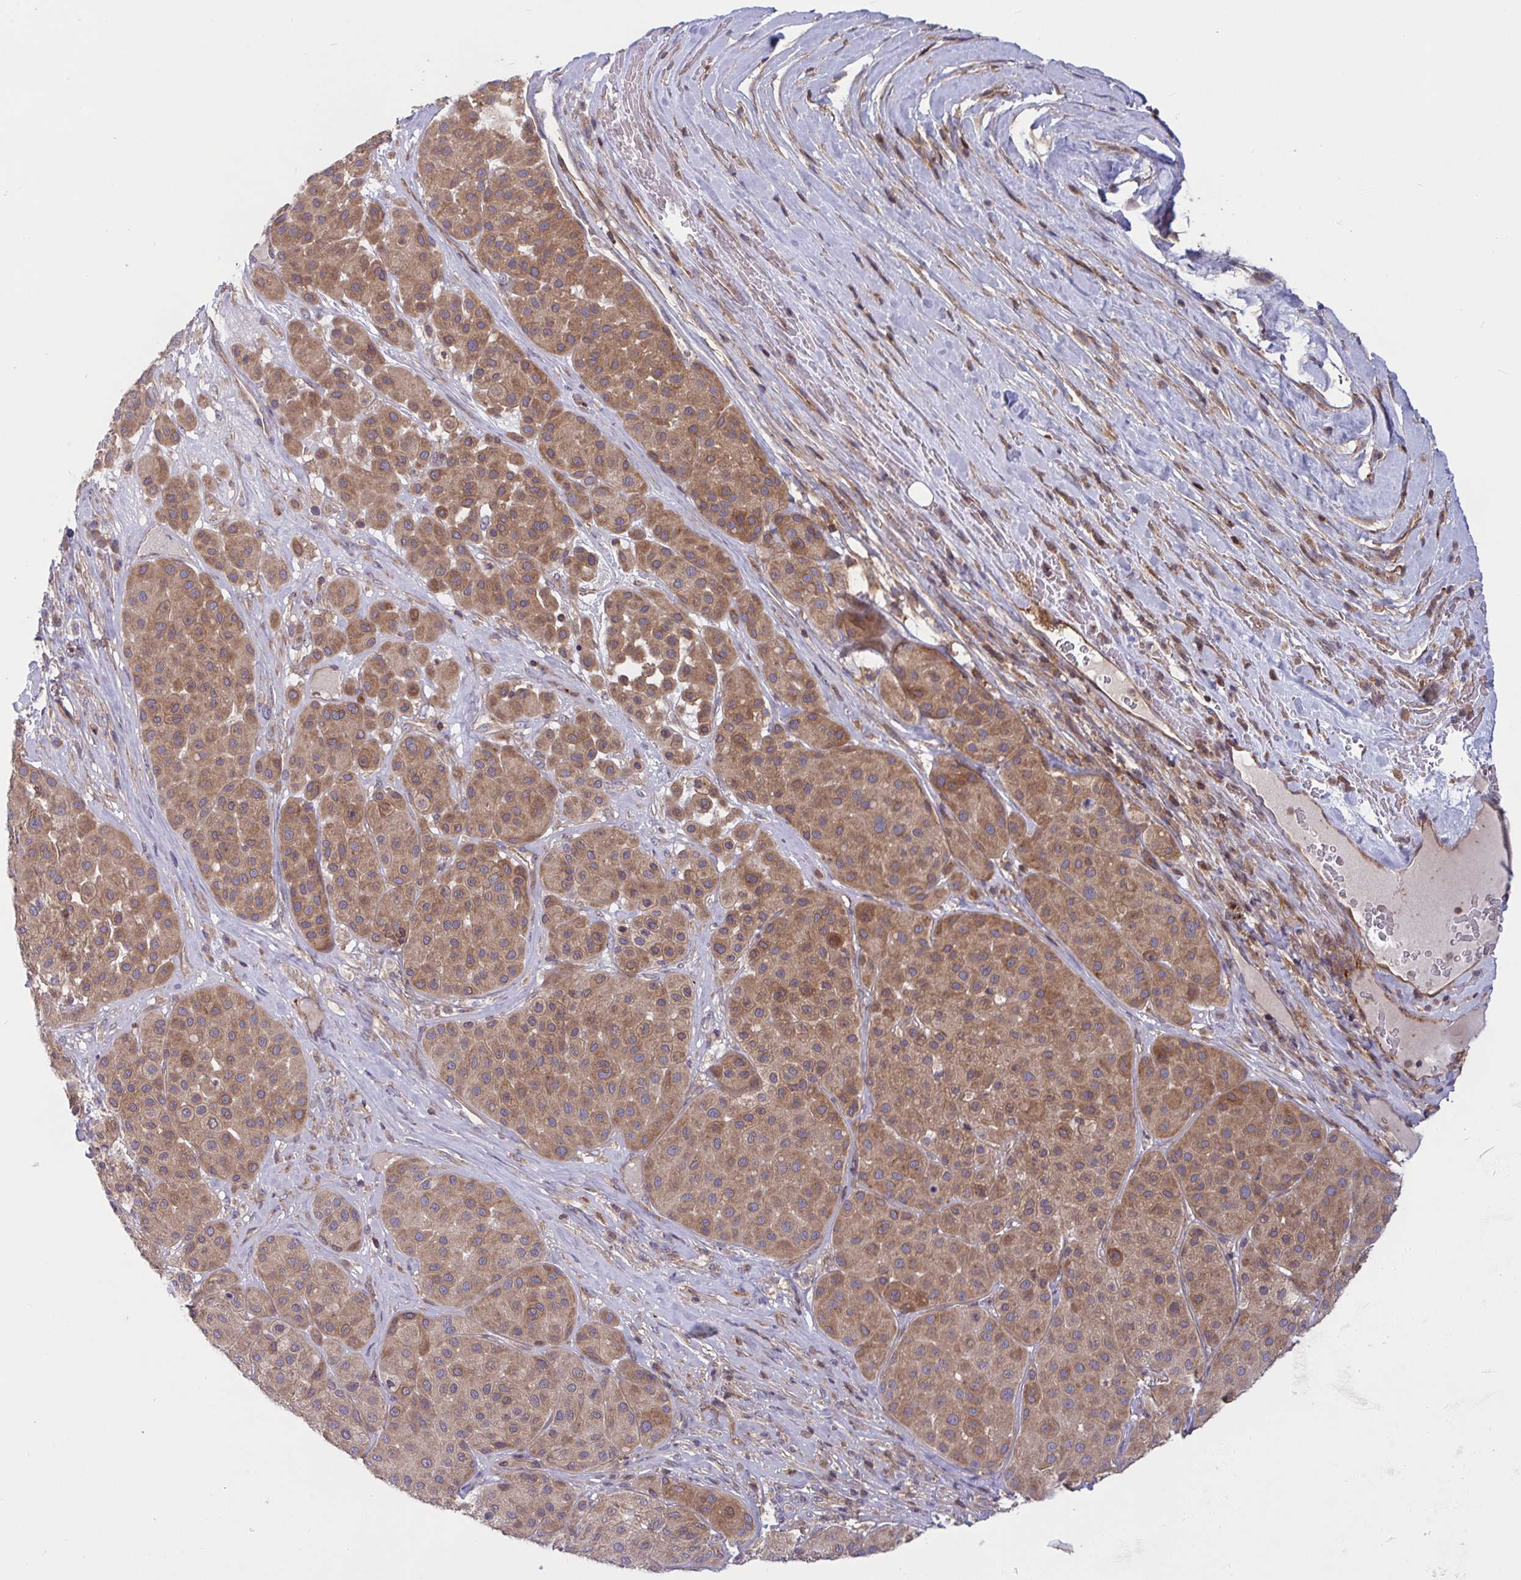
{"staining": {"intensity": "moderate", "quantity": ">75%", "location": "cytoplasmic/membranous"}, "tissue": "melanoma", "cell_type": "Tumor cells", "image_type": "cancer", "snomed": [{"axis": "morphology", "description": "Malignant melanoma, Metastatic site"}, {"axis": "topography", "description": "Smooth muscle"}], "caption": "Human malignant melanoma (metastatic site) stained for a protein (brown) reveals moderate cytoplasmic/membranous positive positivity in about >75% of tumor cells.", "gene": "TANK", "patient": {"sex": "male", "age": 41}}